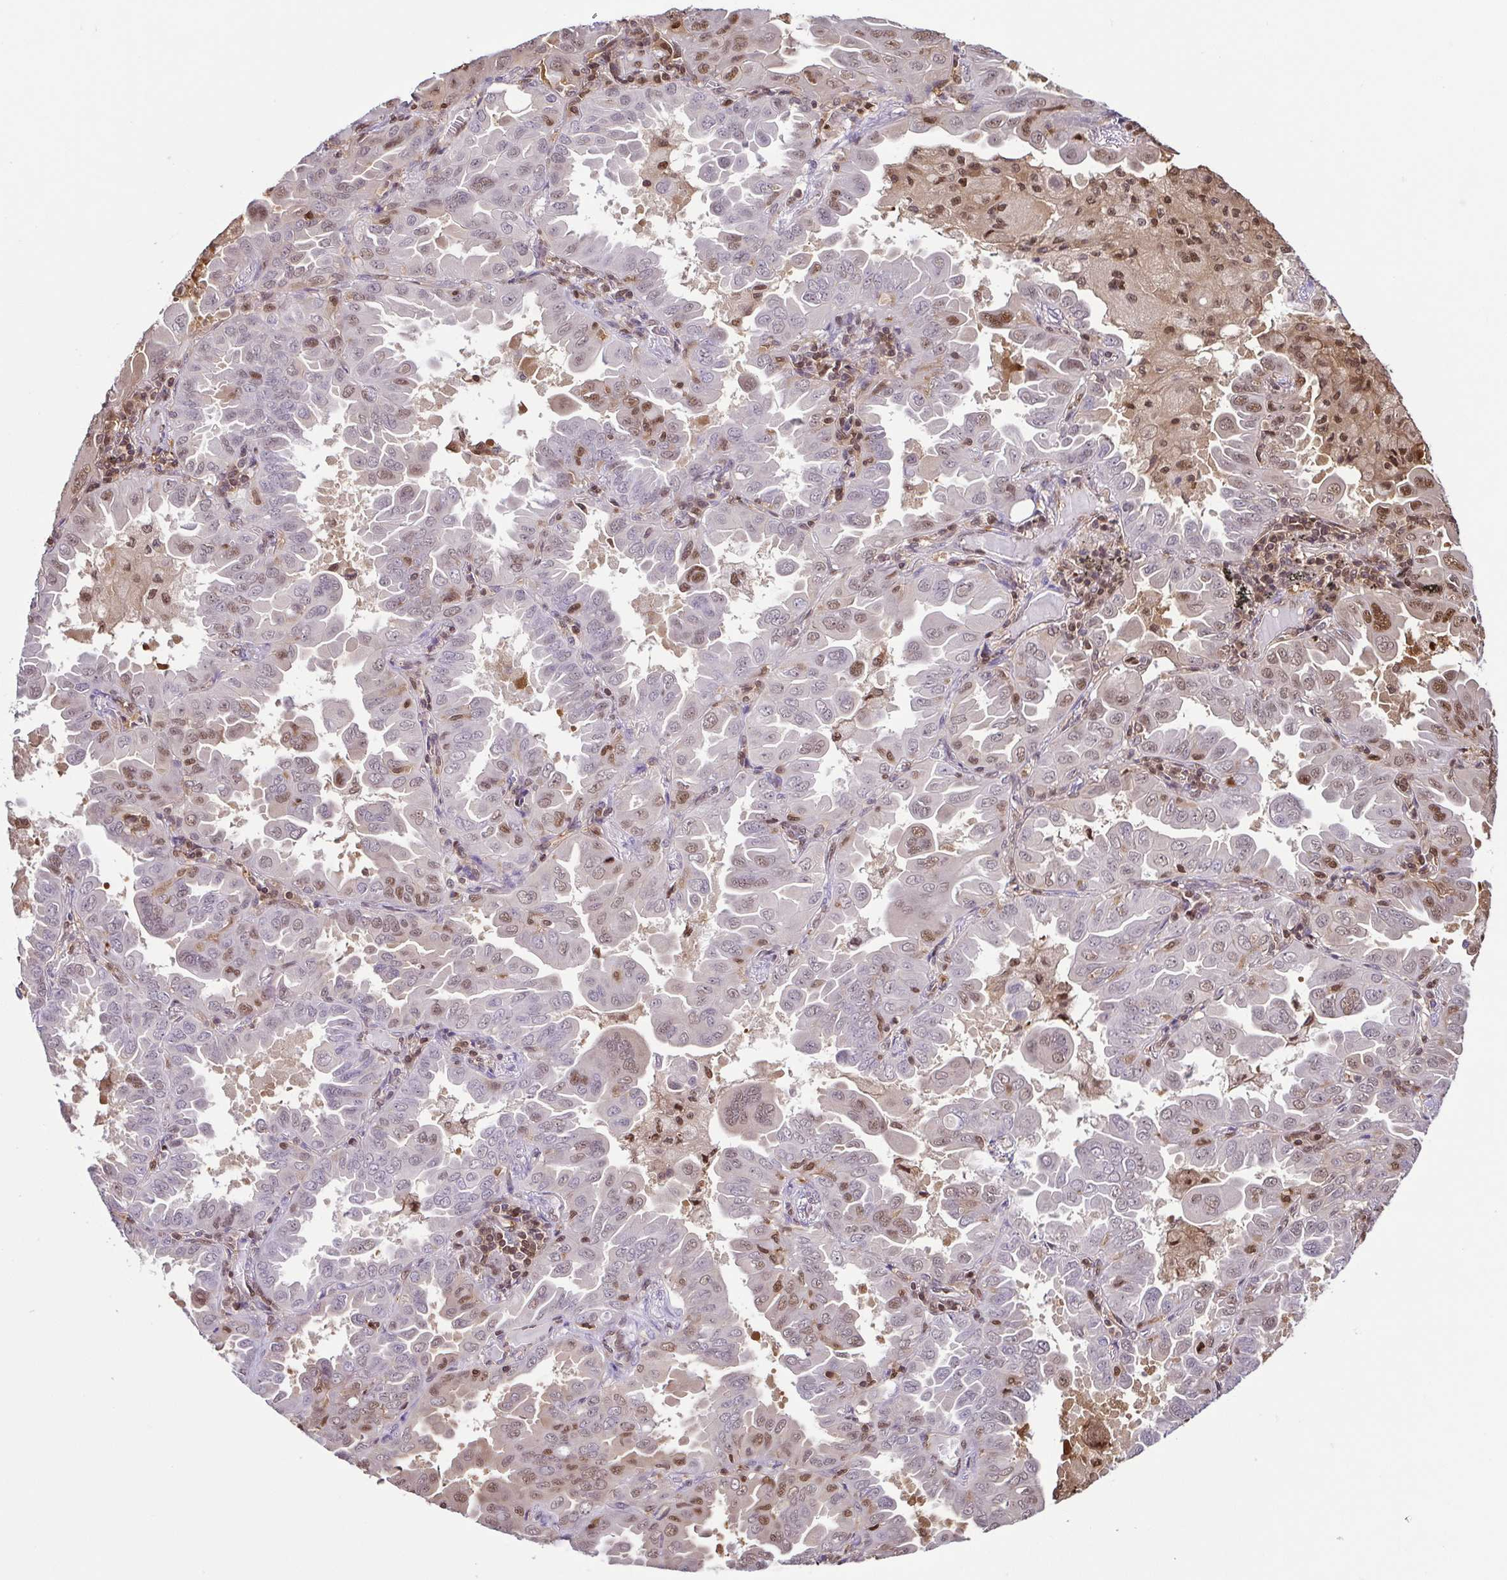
{"staining": {"intensity": "moderate", "quantity": "25%-75%", "location": "nuclear"}, "tissue": "lung cancer", "cell_type": "Tumor cells", "image_type": "cancer", "snomed": [{"axis": "morphology", "description": "Adenocarcinoma, NOS"}, {"axis": "topography", "description": "Lung"}], "caption": "Moderate nuclear expression is identified in approximately 25%-75% of tumor cells in lung cancer (adenocarcinoma). The staining was performed using DAB (3,3'-diaminobenzidine) to visualize the protein expression in brown, while the nuclei were stained in blue with hematoxylin (Magnification: 20x).", "gene": "PSMB9", "patient": {"sex": "male", "age": 64}}